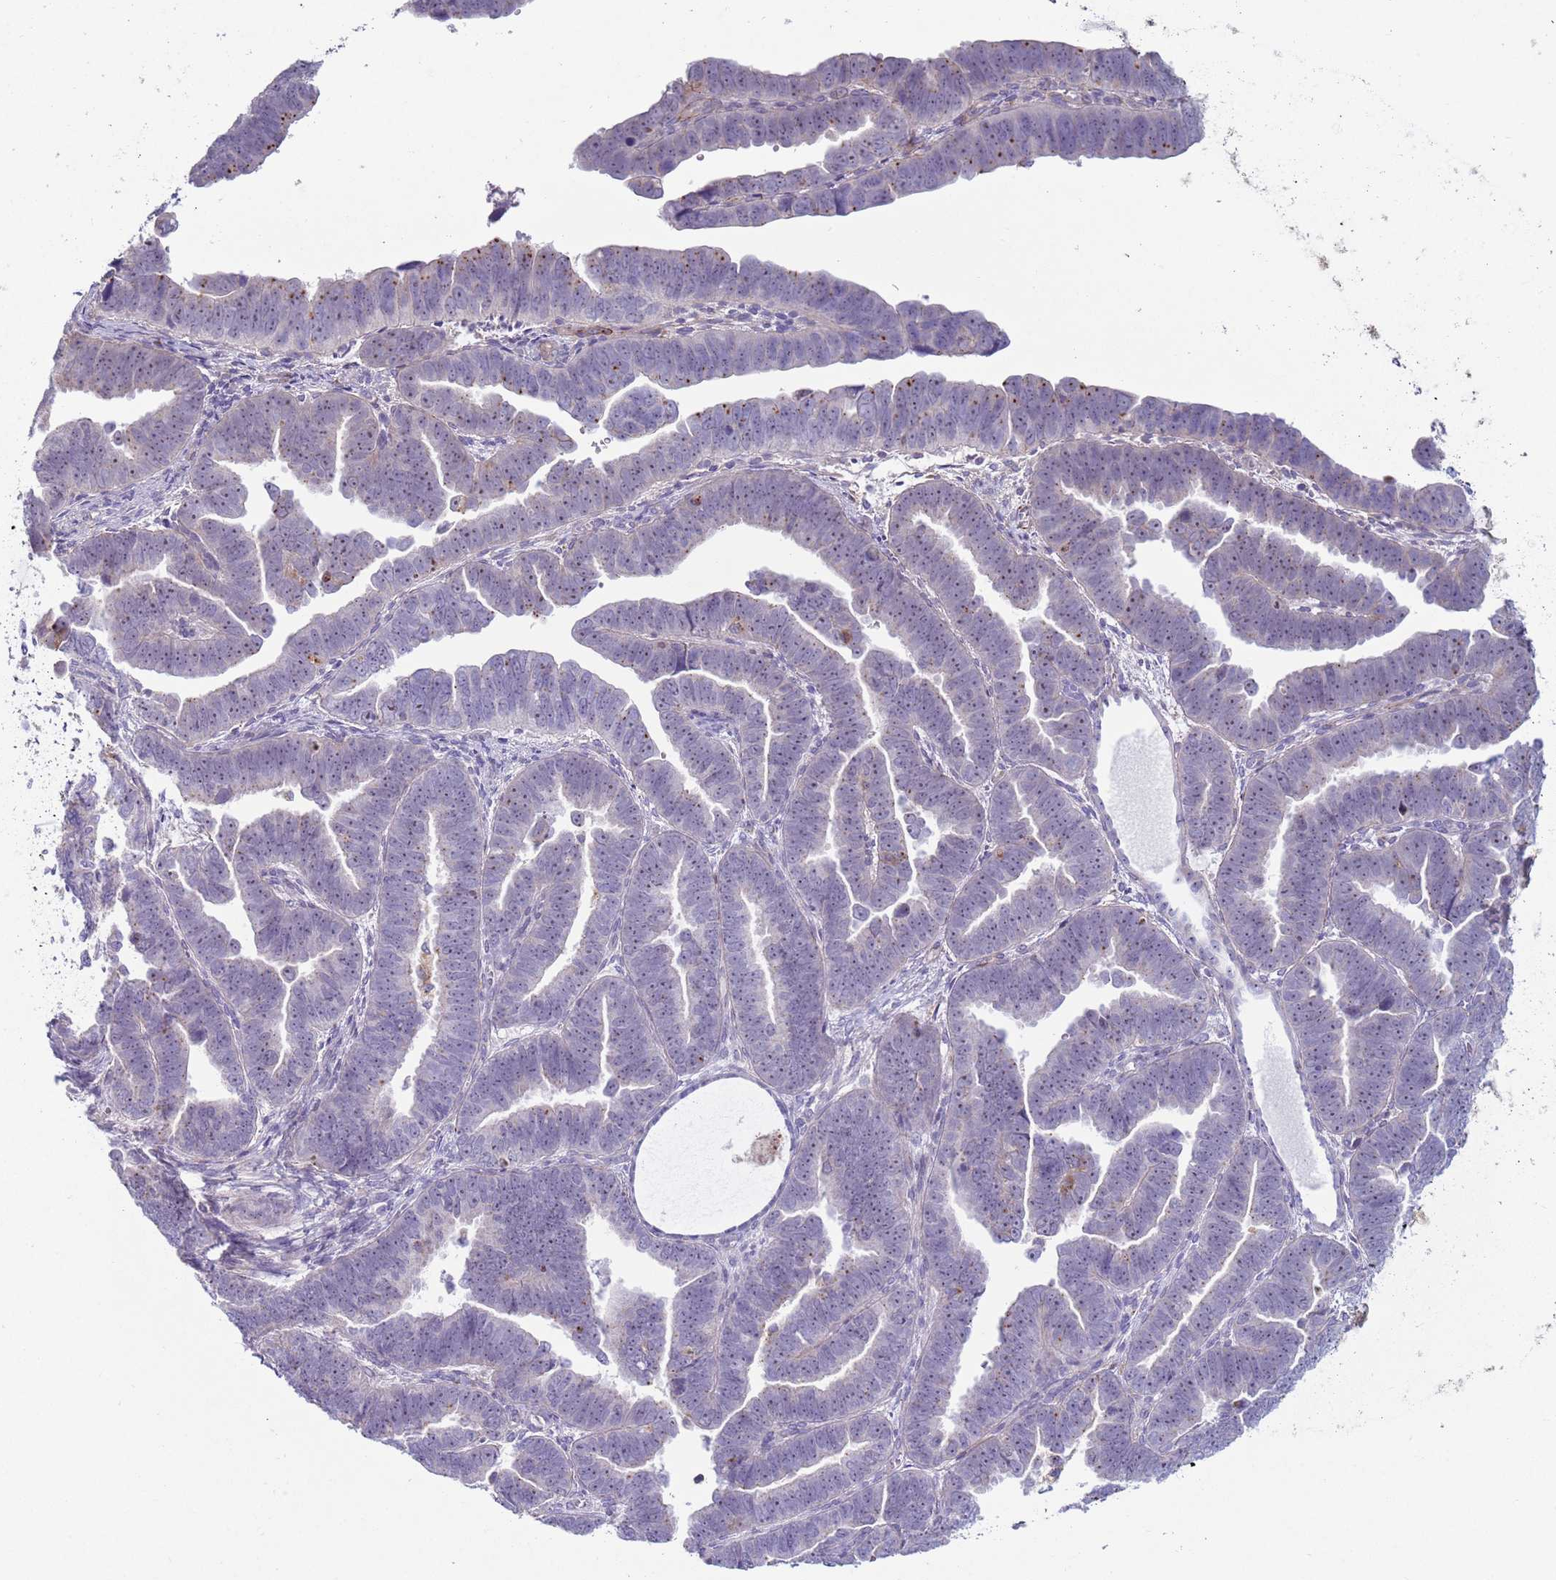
{"staining": {"intensity": "weak", "quantity": "<25%", "location": "nuclear"}, "tissue": "endometrial cancer", "cell_type": "Tumor cells", "image_type": "cancer", "snomed": [{"axis": "morphology", "description": "Adenocarcinoma, NOS"}, {"axis": "topography", "description": "Endometrium"}], "caption": "DAB (3,3'-diaminobenzidine) immunohistochemical staining of endometrial cancer (adenocarcinoma) exhibits no significant positivity in tumor cells.", "gene": "HEATR1", "patient": {"sex": "female", "age": 75}}